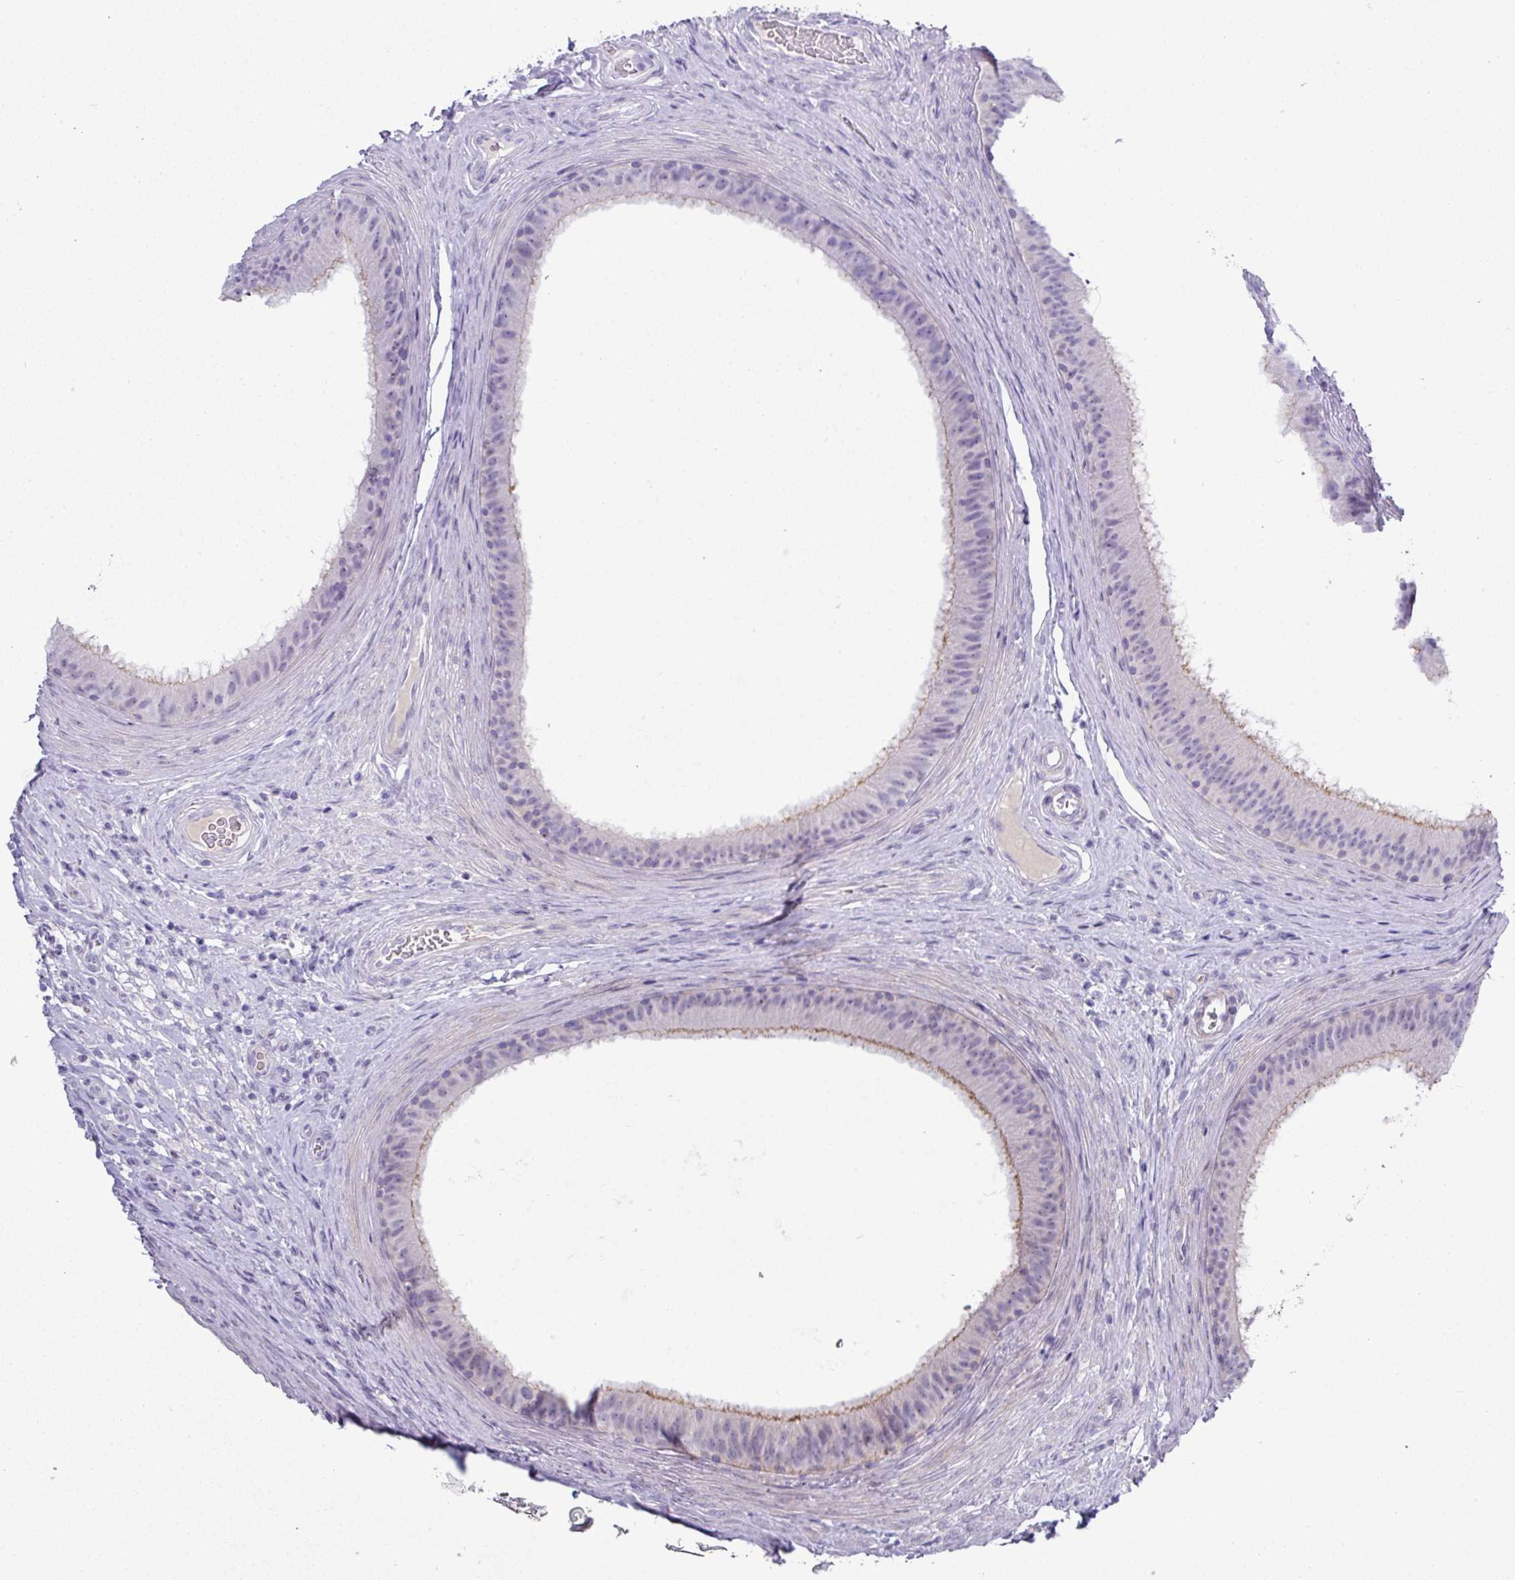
{"staining": {"intensity": "moderate", "quantity": "25%-75%", "location": "cytoplasmic/membranous"}, "tissue": "epididymis", "cell_type": "Glandular cells", "image_type": "normal", "snomed": [{"axis": "morphology", "description": "Normal tissue, NOS"}, {"axis": "topography", "description": "Testis"}, {"axis": "topography", "description": "Epididymis"}], "caption": "Unremarkable epididymis was stained to show a protein in brown. There is medium levels of moderate cytoplasmic/membranous expression in approximately 25%-75% of glandular cells.", "gene": "TNFSF12", "patient": {"sex": "male", "age": 41}}